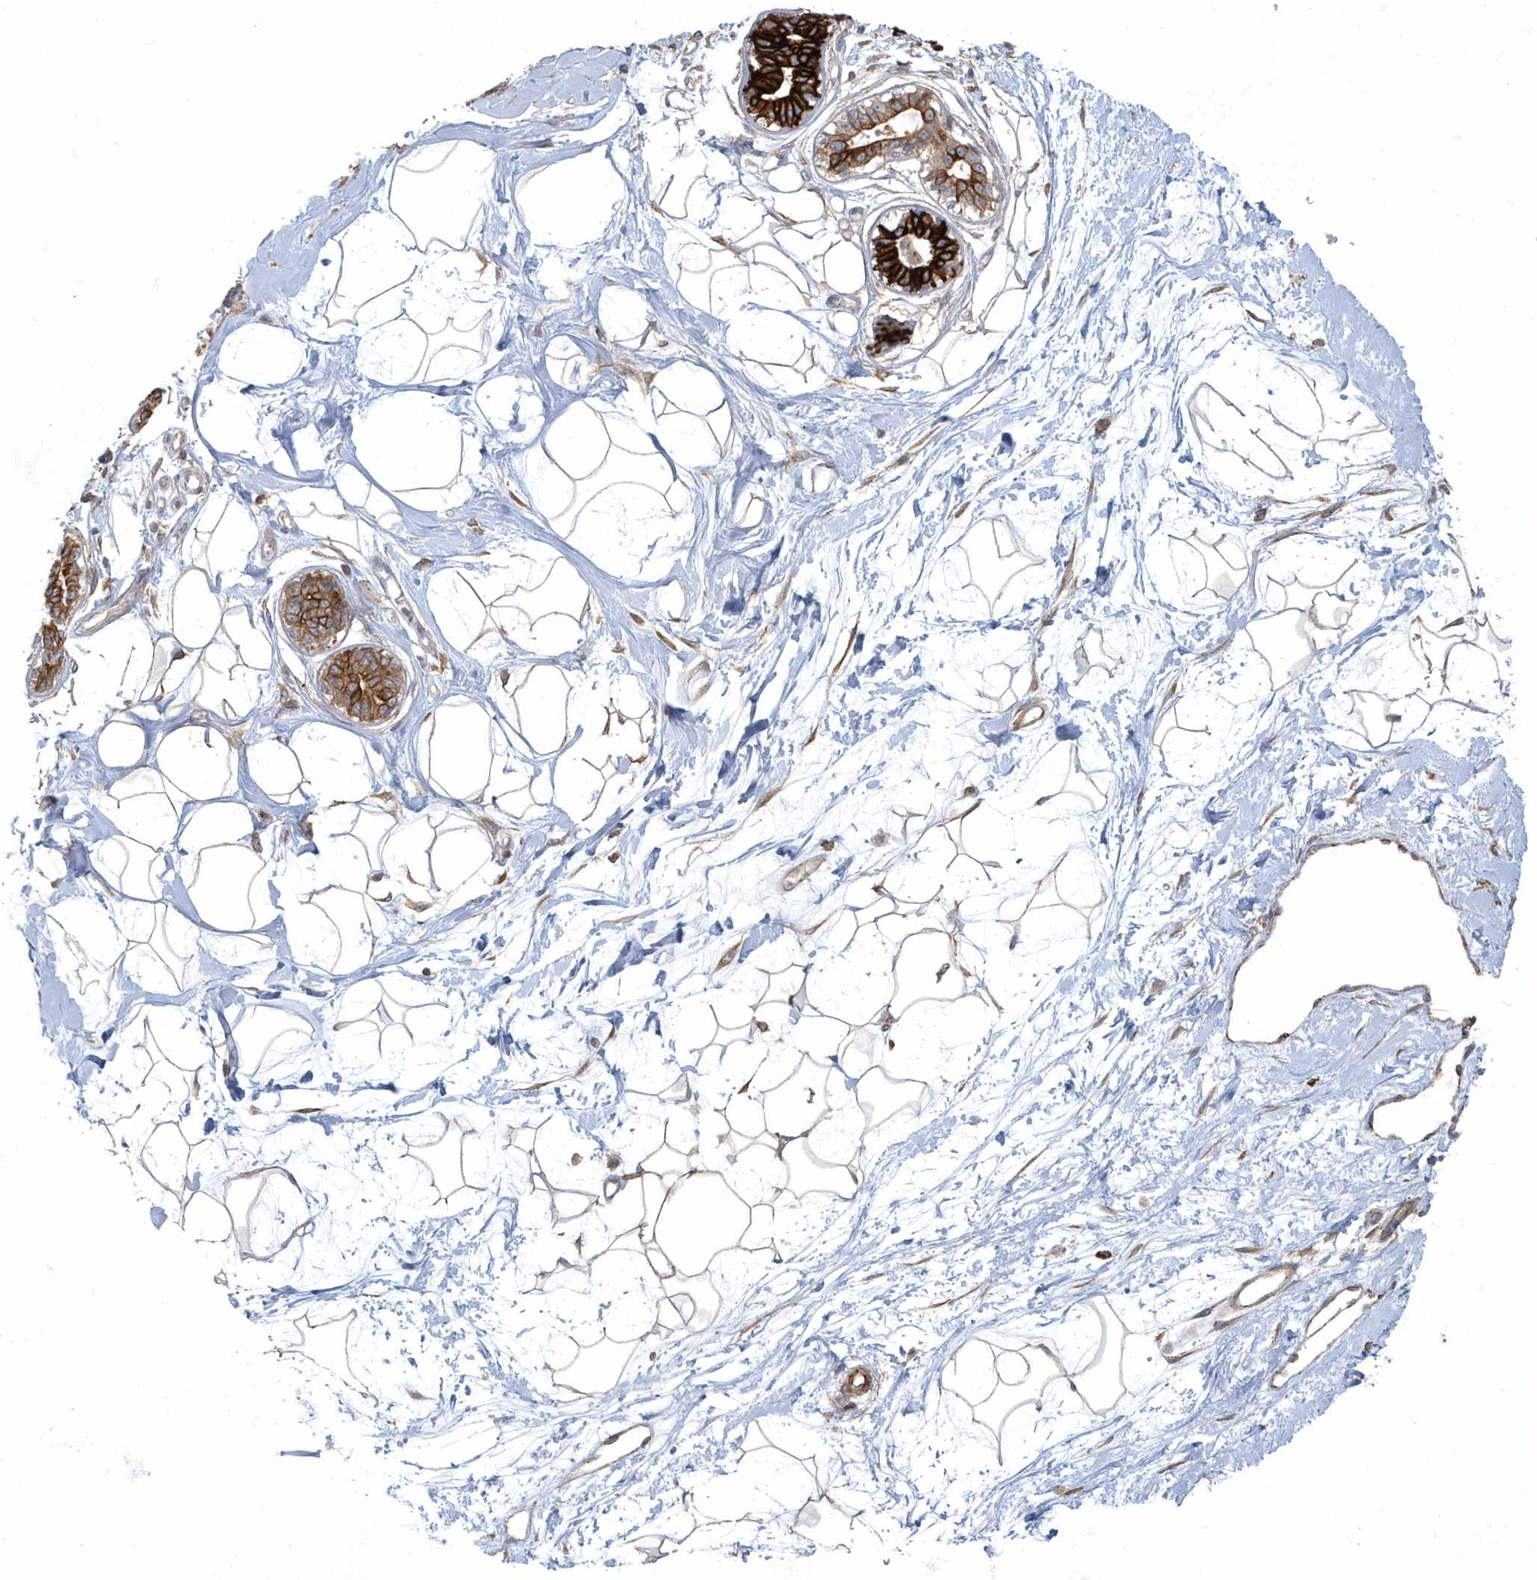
{"staining": {"intensity": "weak", "quantity": "25%-75%", "location": "cytoplasmic/membranous"}, "tissue": "breast", "cell_type": "Adipocytes", "image_type": "normal", "snomed": [{"axis": "morphology", "description": "Normal tissue, NOS"}, {"axis": "topography", "description": "Breast"}], "caption": "A histopathology image of breast stained for a protein demonstrates weak cytoplasmic/membranous brown staining in adipocytes. (Brightfield microscopy of DAB IHC at high magnification).", "gene": "ARHGEF38", "patient": {"sex": "female", "age": 45}}